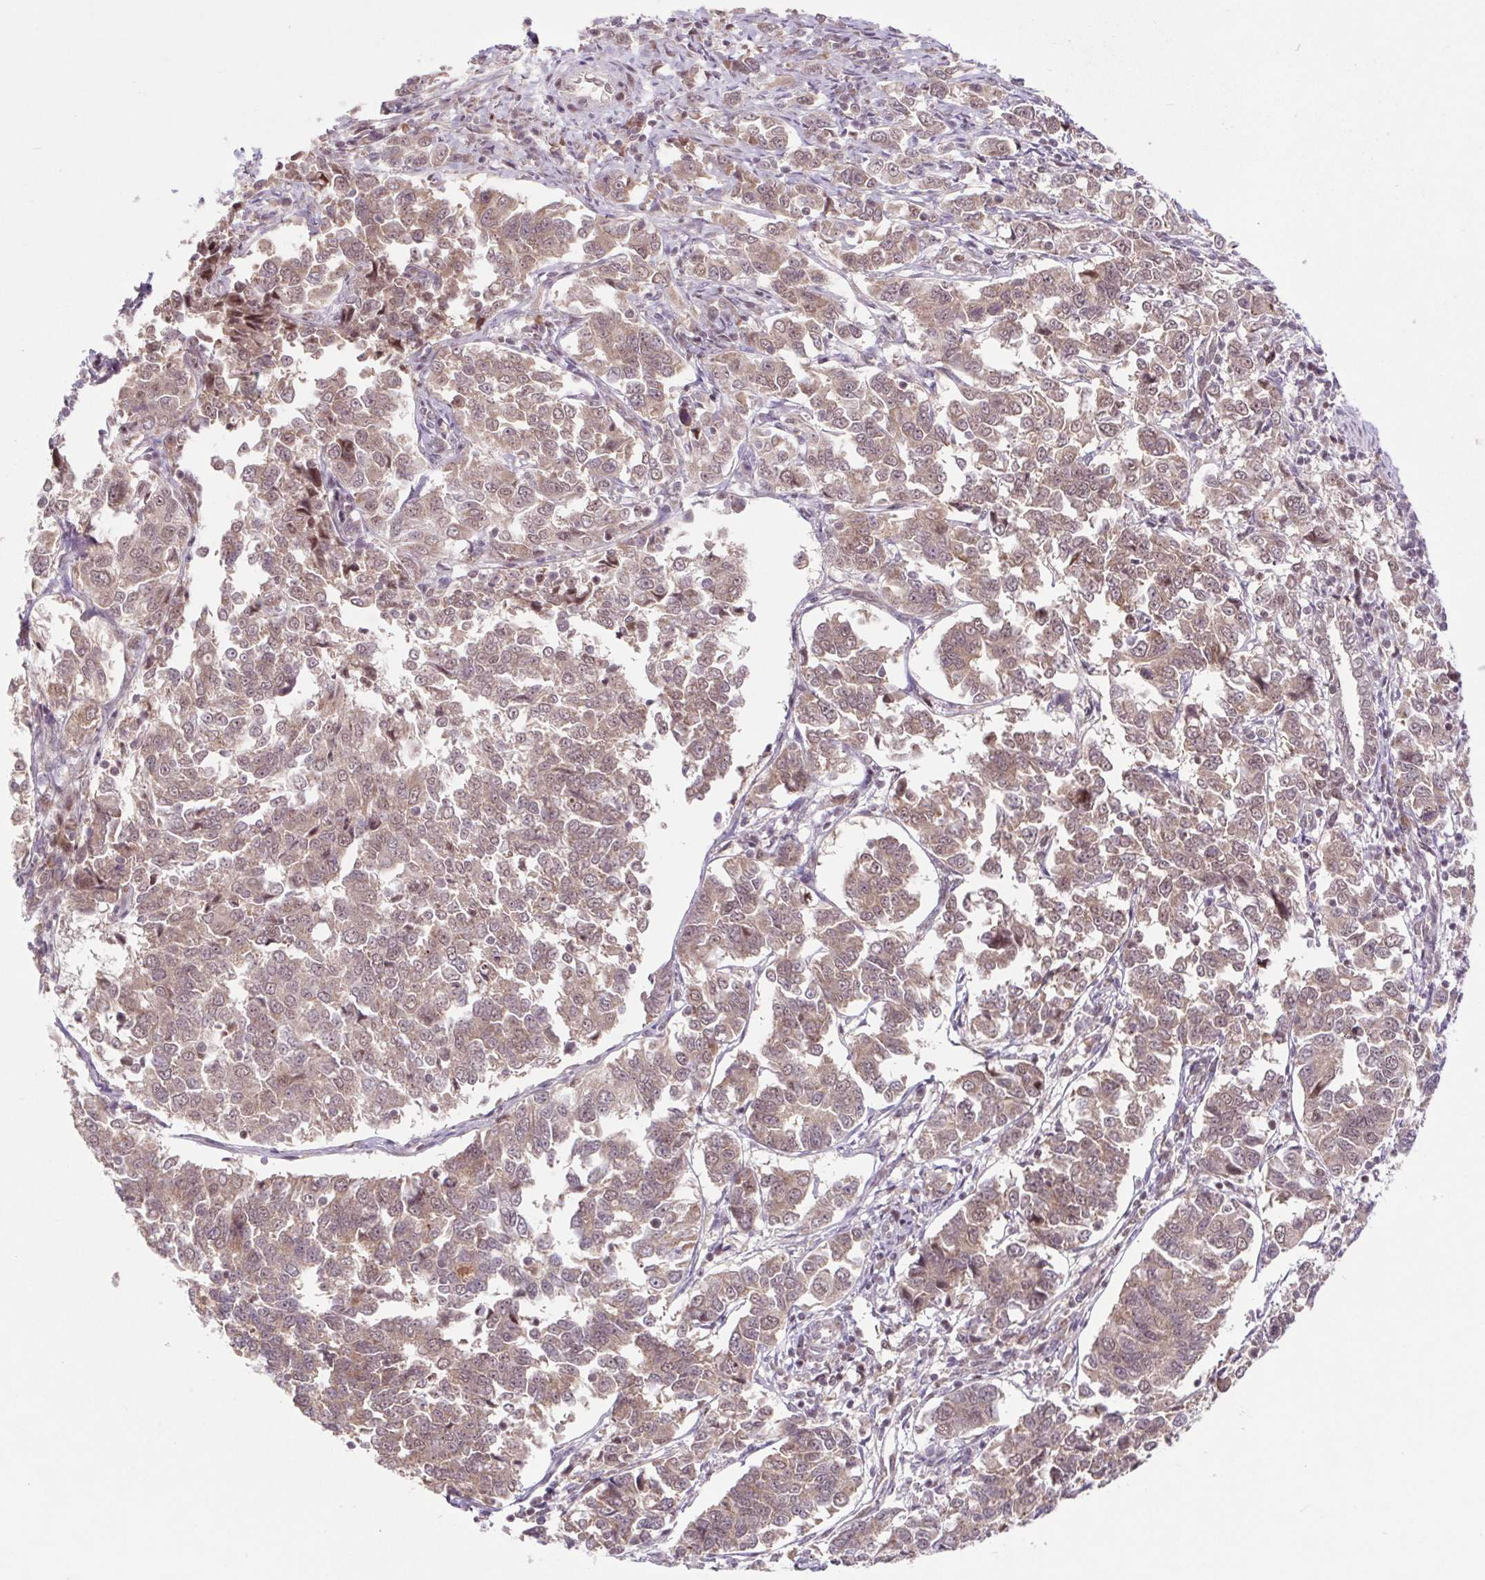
{"staining": {"intensity": "moderate", "quantity": ">75%", "location": "cytoplasmic/membranous,nuclear"}, "tissue": "endometrial cancer", "cell_type": "Tumor cells", "image_type": "cancer", "snomed": [{"axis": "morphology", "description": "Adenocarcinoma, NOS"}, {"axis": "topography", "description": "Endometrium"}], "caption": "Protein expression analysis of human adenocarcinoma (endometrial) reveals moderate cytoplasmic/membranous and nuclear positivity in approximately >75% of tumor cells. (brown staining indicates protein expression, while blue staining denotes nuclei).", "gene": "HFE", "patient": {"sex": "female", "age": 43}}